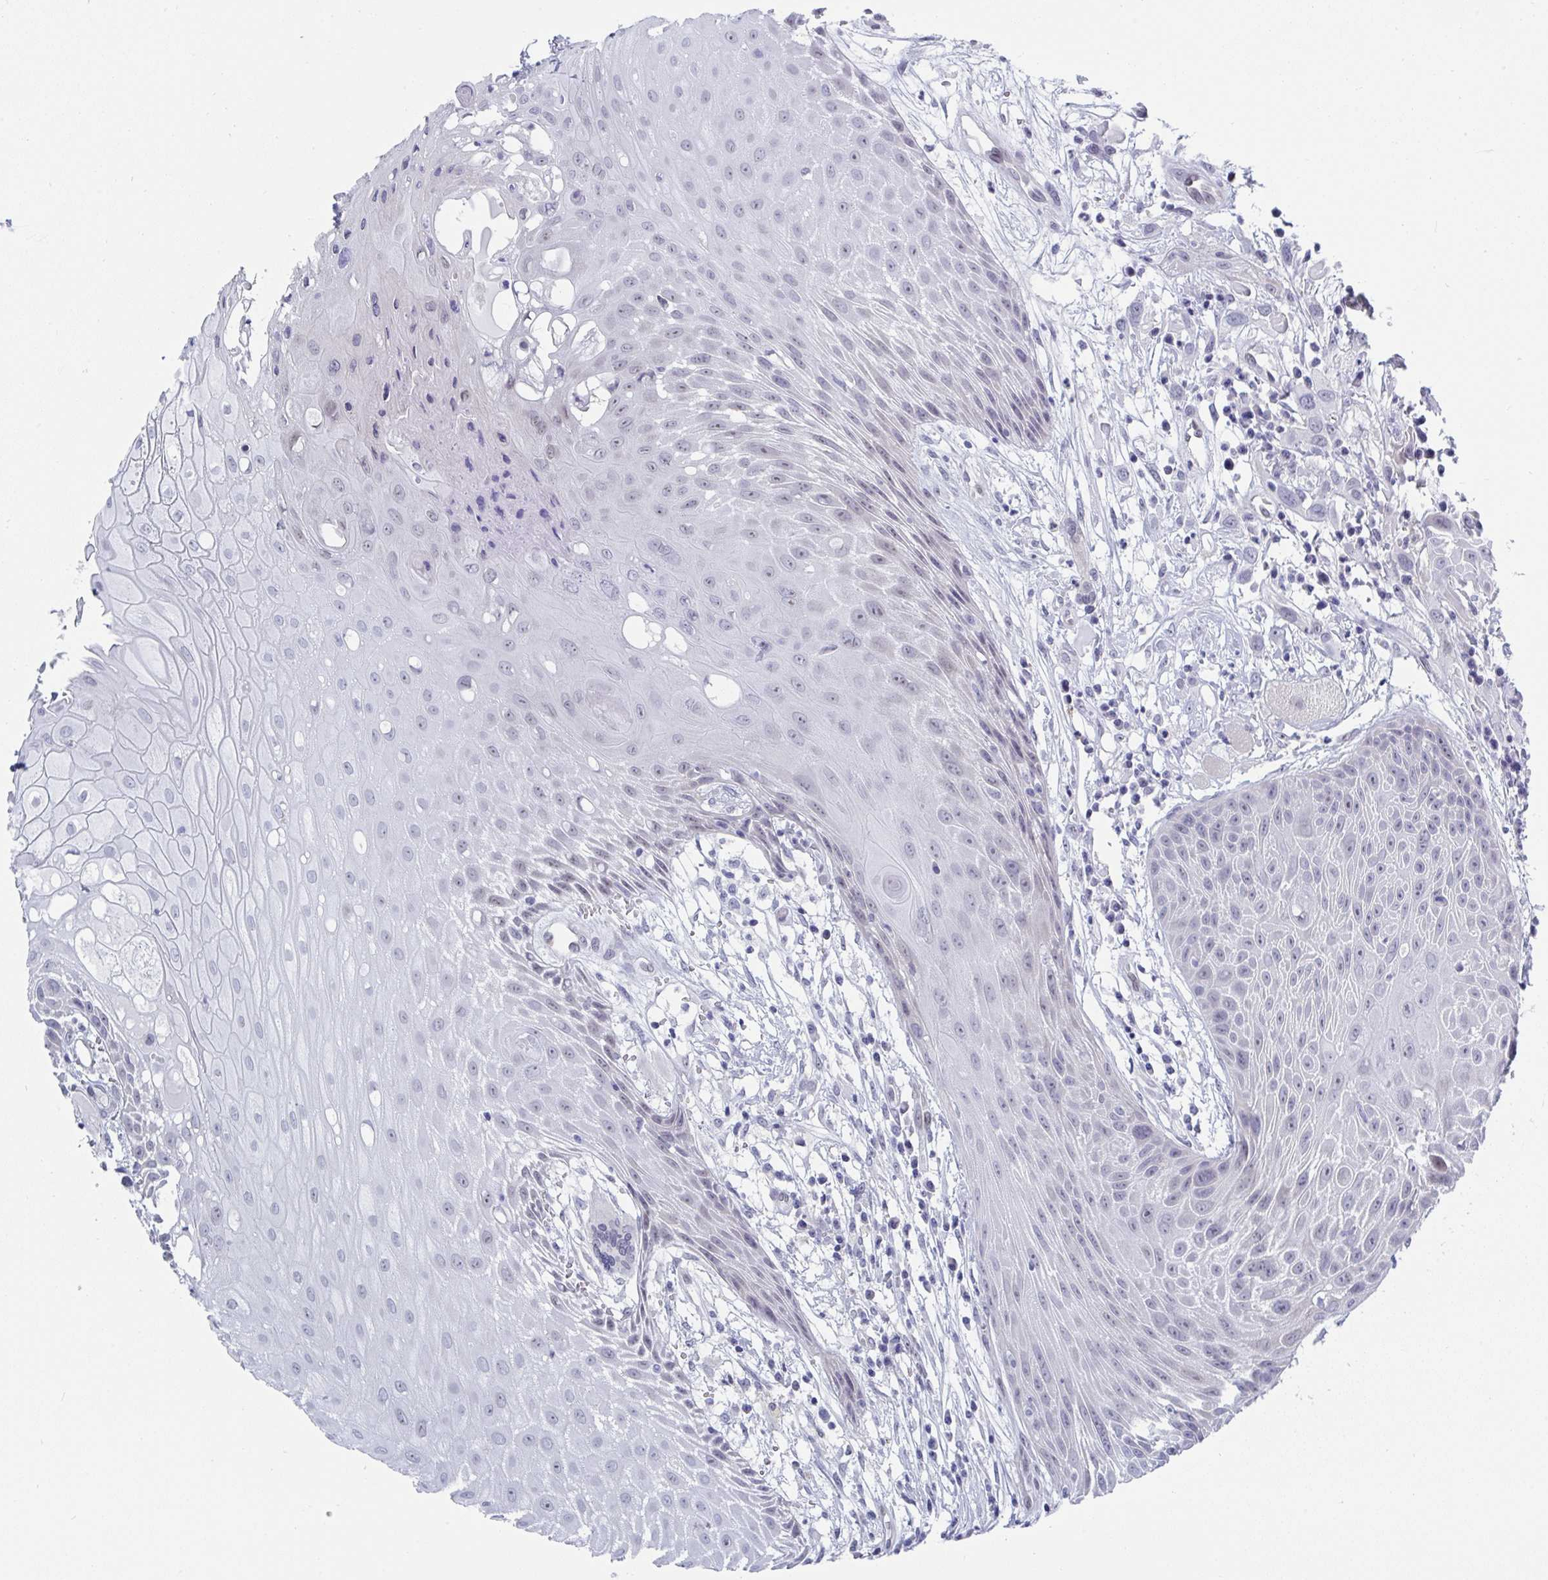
{"staining": {"intensity": "negative", "quantity": "none", "location": "none"}, "tissue": "head and neck cancer", "cell_type": "Tumor cells", "image_type": "cancer", "snomed": [{"axis": "morphology", "description": "Squamous cell carcinoma, NOS"}, {"axis": "topography", "description": "Head-Neck"}], "caption": "The micrograph shows no staining of tumor cells in head and neck cancer.", "gene": "MFSD4A", "patient": {"sex": "female", "age": 73}}